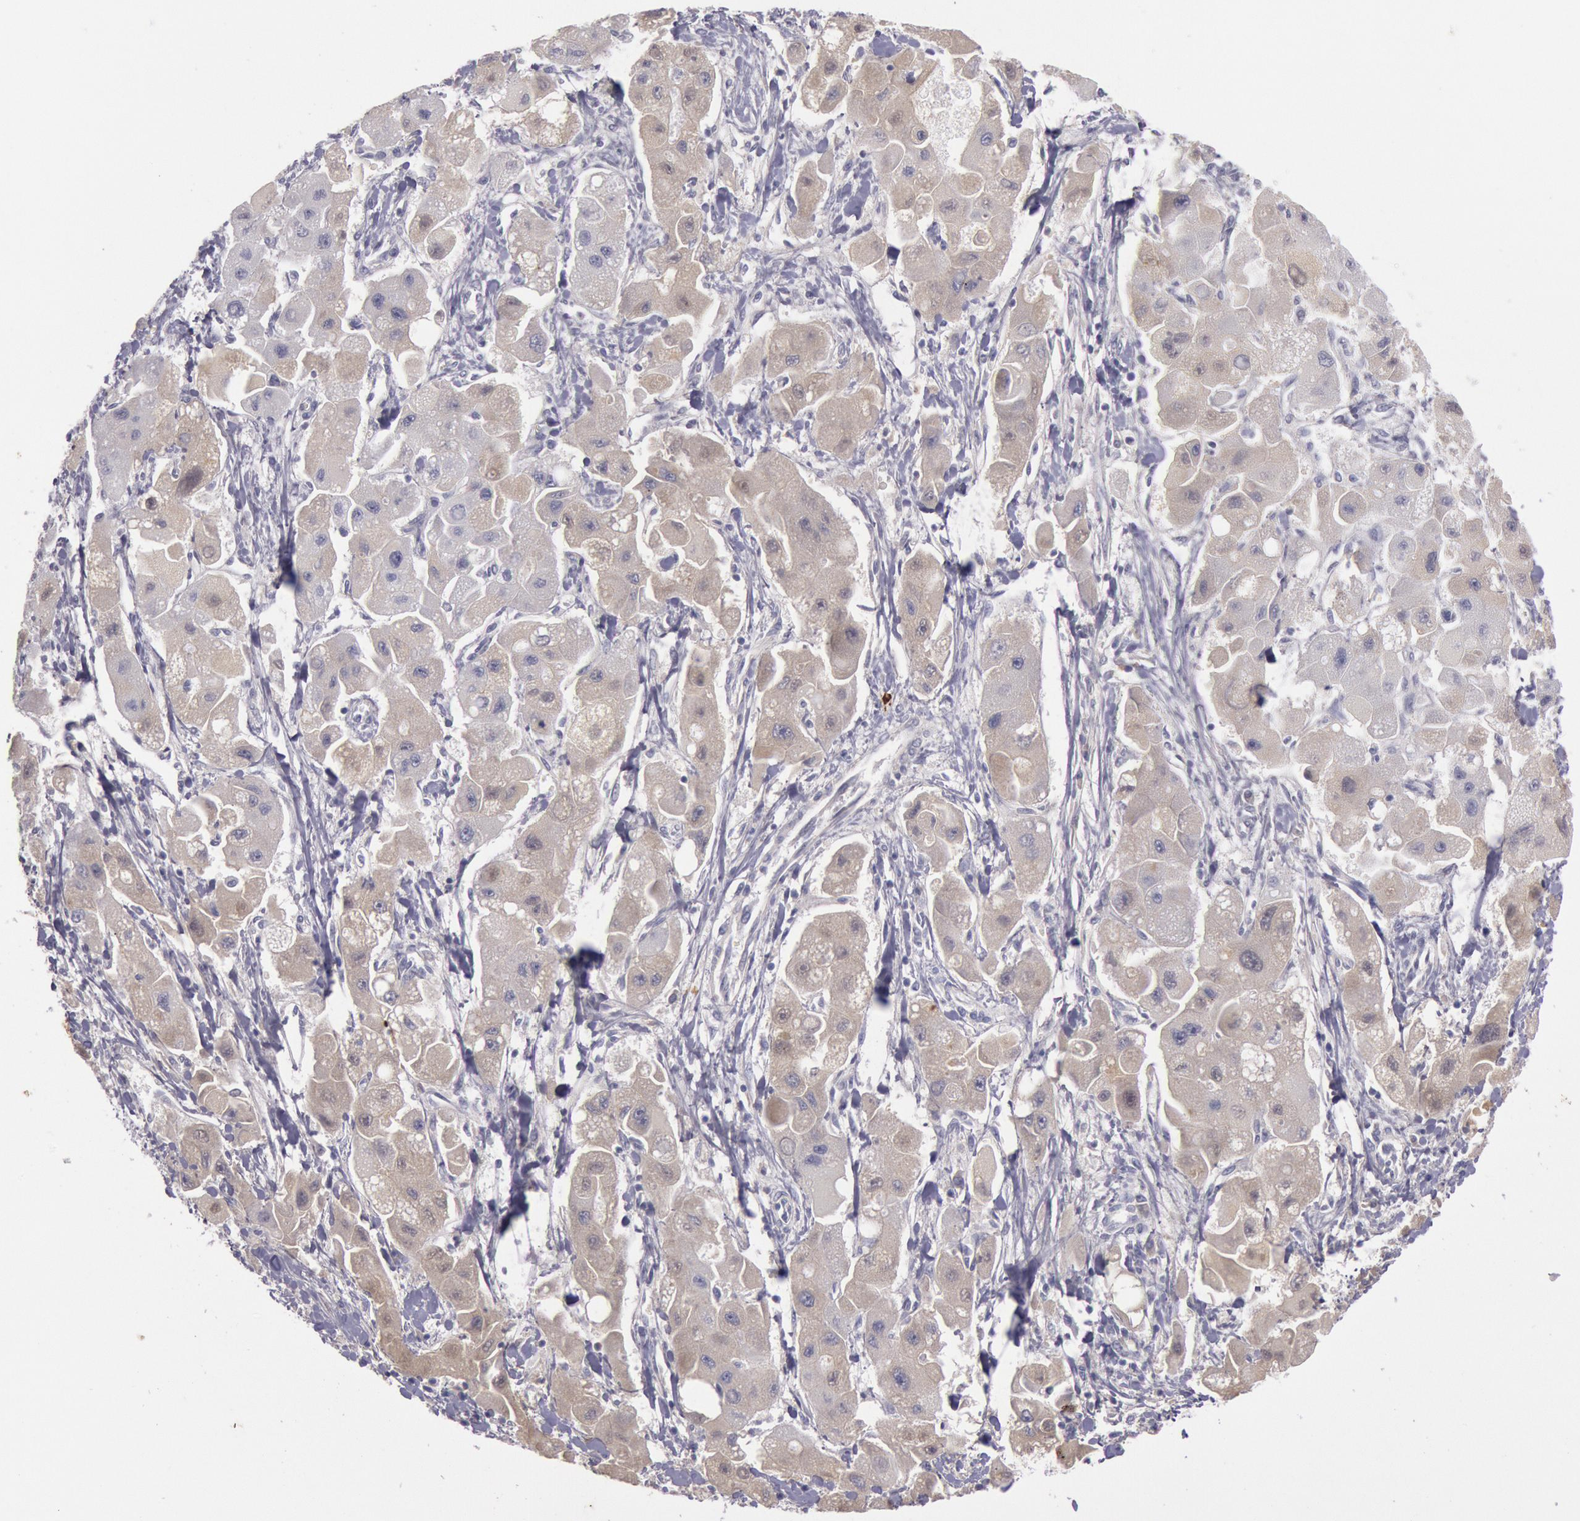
{"staining": {"intensity": "weak", "quantity": ">75%", "location": "cytoplasmic/membranous"}, "tissue": "liver cancer", "cell_type": "Tumor cells", "image_type": "cancer", "snomed": [{"axis": "morphology", "description": "Carcinoma, Hepatocellular, NOS"}, {"axis": "topography", "description": "Liver"}], "caption": "Immunohistochemical staining of liver cancer demonstrates low levels of weak cytoplasmic/membranous protein staining in approximately >75% of tumor cells.", "gene": "IGHA1", "patient": {"sex": "male", "age": 24}}